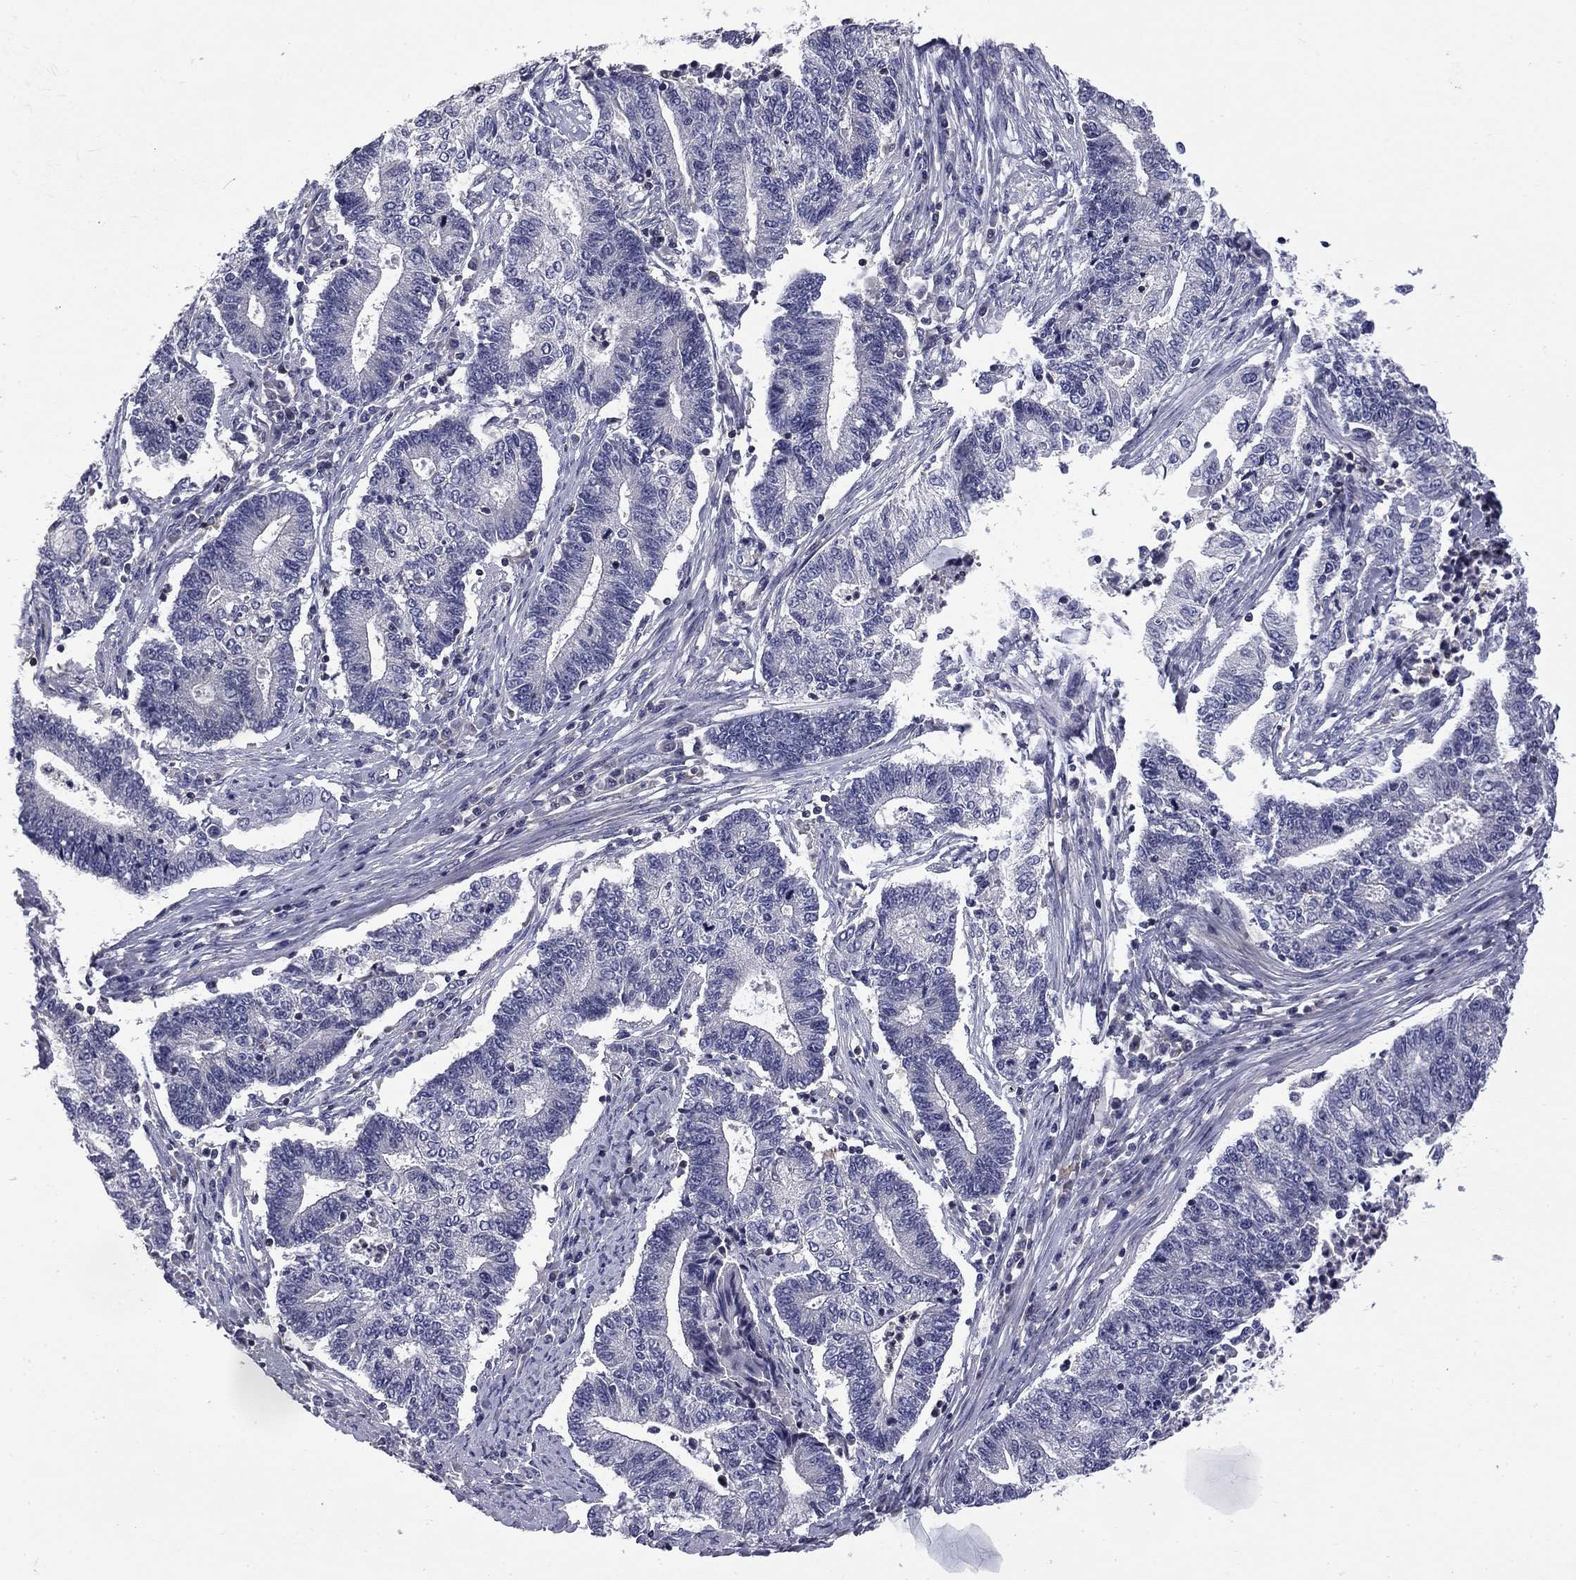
{"staining": {"intensity": "negative", "quantity": "none", "location": "none"}, "tissue": "endometrial cancer", "cell_type": "Tumor cells", "image_type": "cancer", "snomed": [{"axis": "morphology", "description": "Adenocarcinoma, NOS"}, {"axis": "topography", "description": "Uterus"}, {"axis": "topography", "description": "Endometrium"}], "caption": "Human endometrial adenocarcinoma stained for a protein using immunohistochemistry demonstrates no positivity in tumor cells.", "gene": "ARHGAP45", "patient": {"sex": "female", "age": 54}}